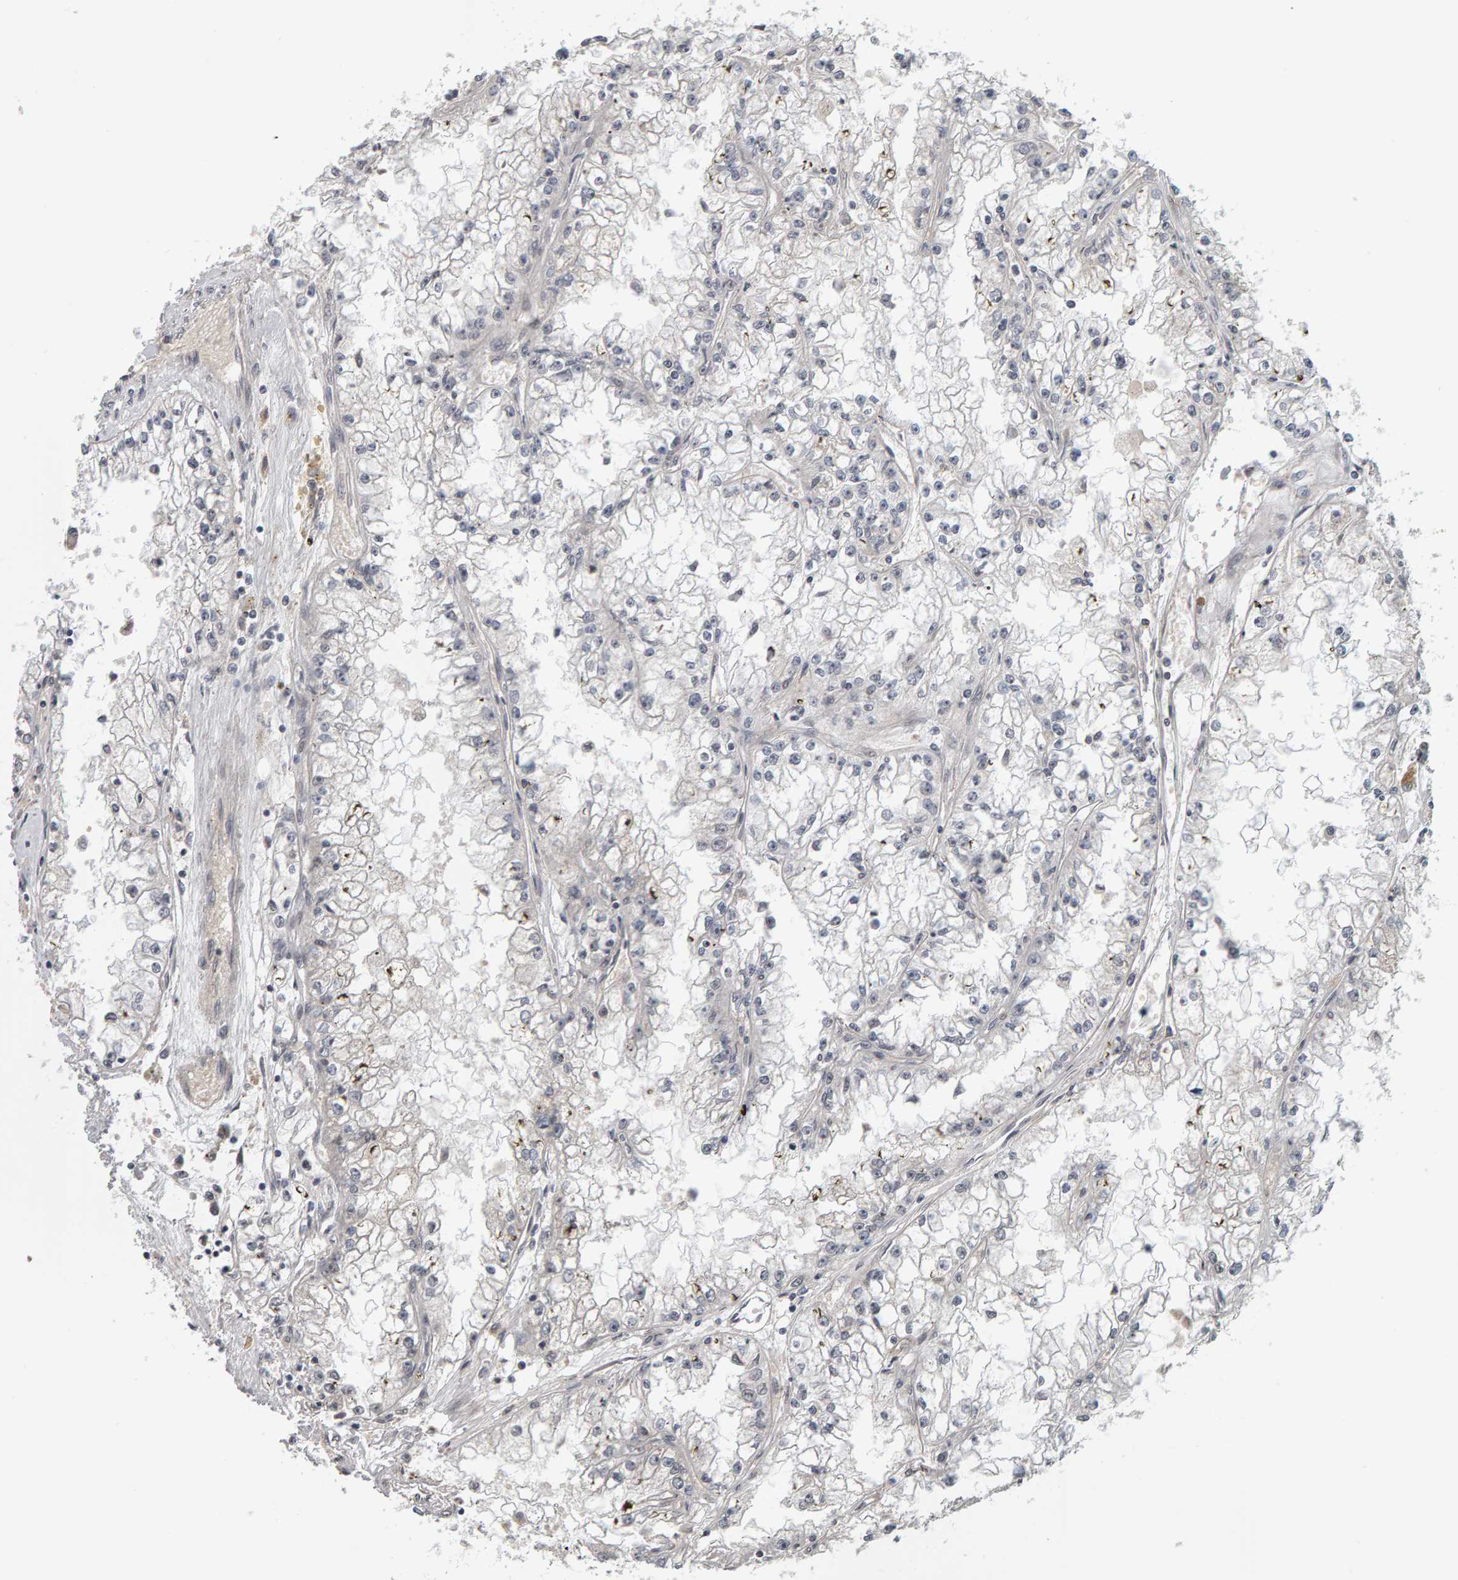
{"staining": {"intensity": "negative", "quantity": "none", "location": "none"}, "tissue": "renal cancer", "cell_type": "Tumor cells", "image_type": "cancer", "snomed": [{"axis": "morphology", "description": "Adenocarcinoma, NOS"}, {"axis": "topography", "description": "Kidney"}], "caption": "DAB (3,3'-diaminobenzidine) immunohistochemical staining of renal cancer (adenocarcinoma) shows no significant expression in tumor cells.", "gene": "DAP3", "patient": {"sex": "male", "age": 56}}